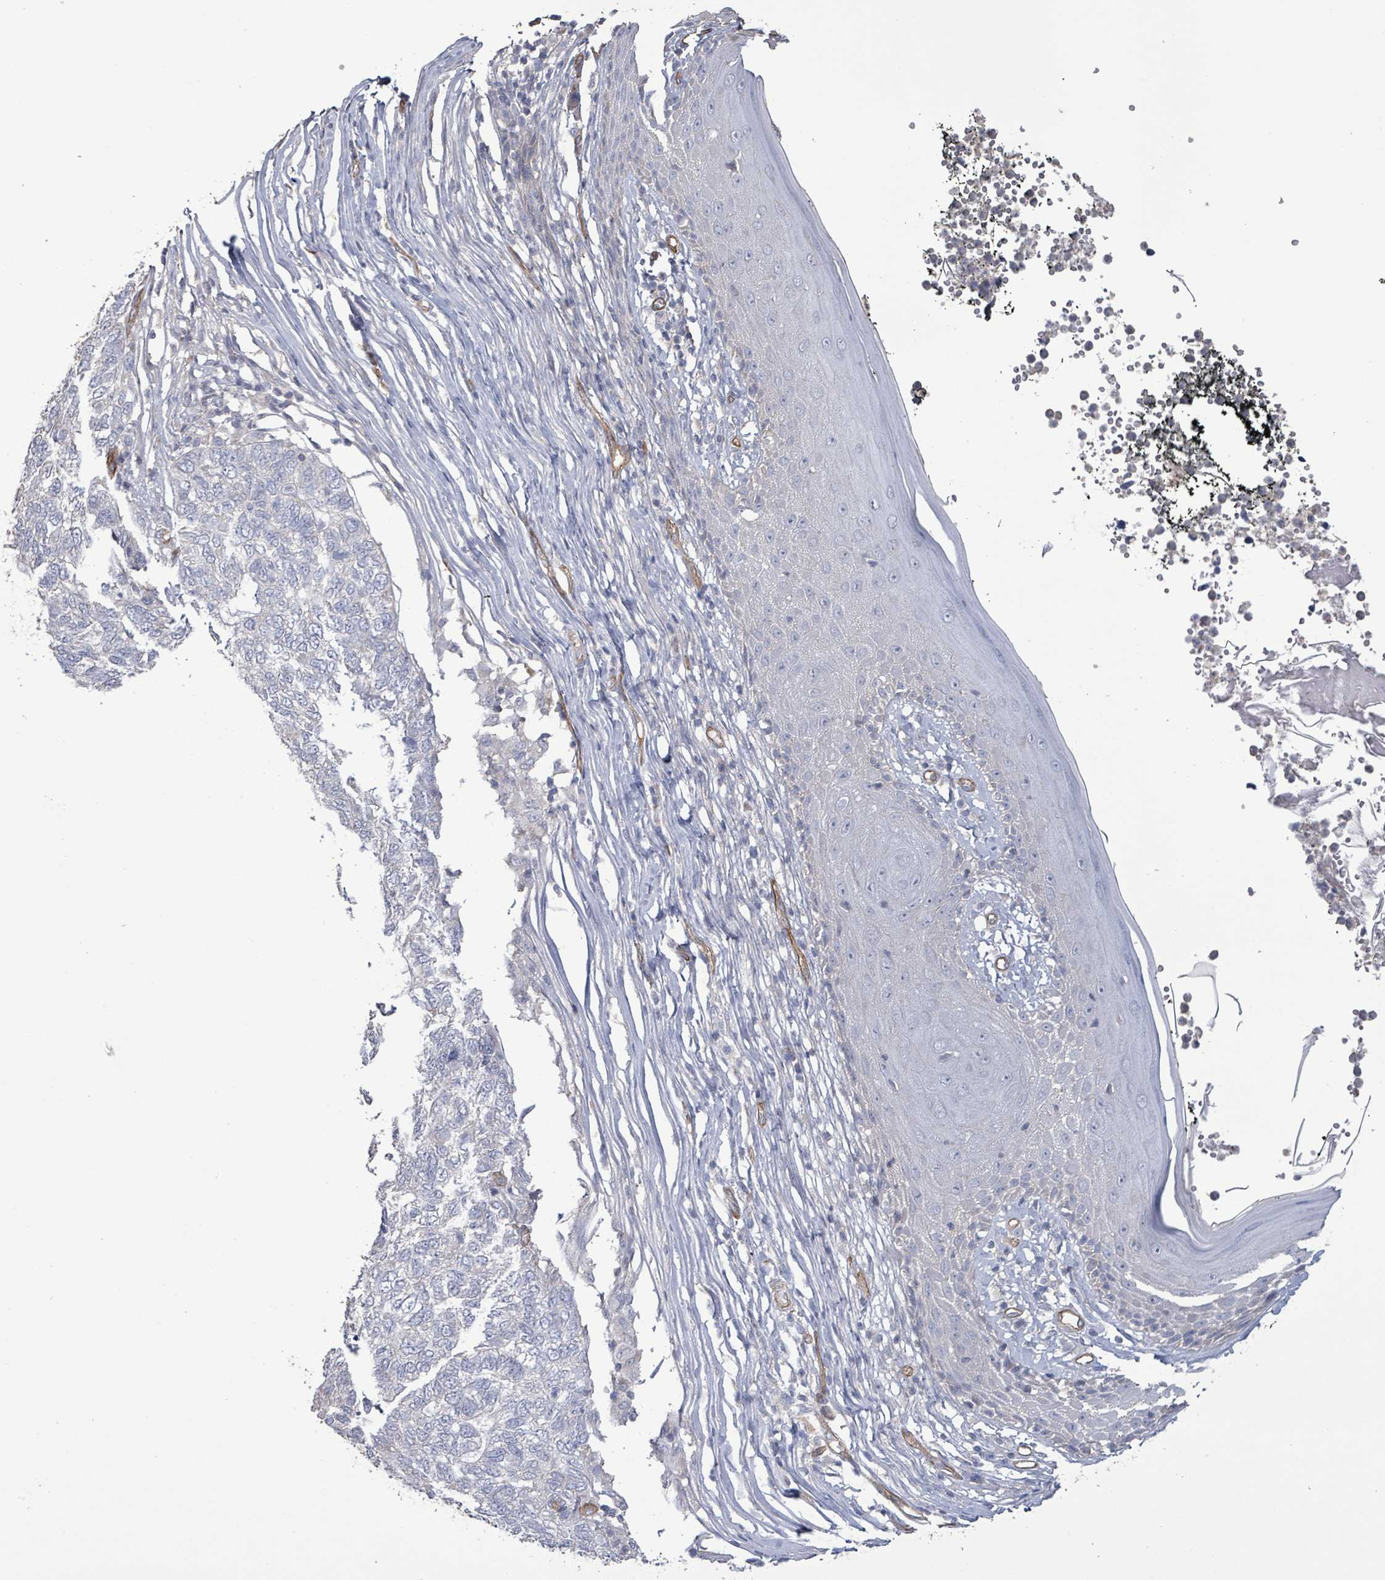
{"staining": {"intensity": "negative", "quantity": "none", "location": "none"}, "tissue": "skin cancer", "cell_type": "Tumor cells", "image_type": "cancer", "snomed": [{"axis": "morphology", "description": "Basal cell carcinoma"}, {"axis": "topography", "description": "Skin"}], "caption": "Immunohistochemical staining of human skin cancer (basal cell carcinoma) reveals no significant positivity in tumor cells.", "gene": "KANK3", "patient": {"sex": "female", "age": 65}}